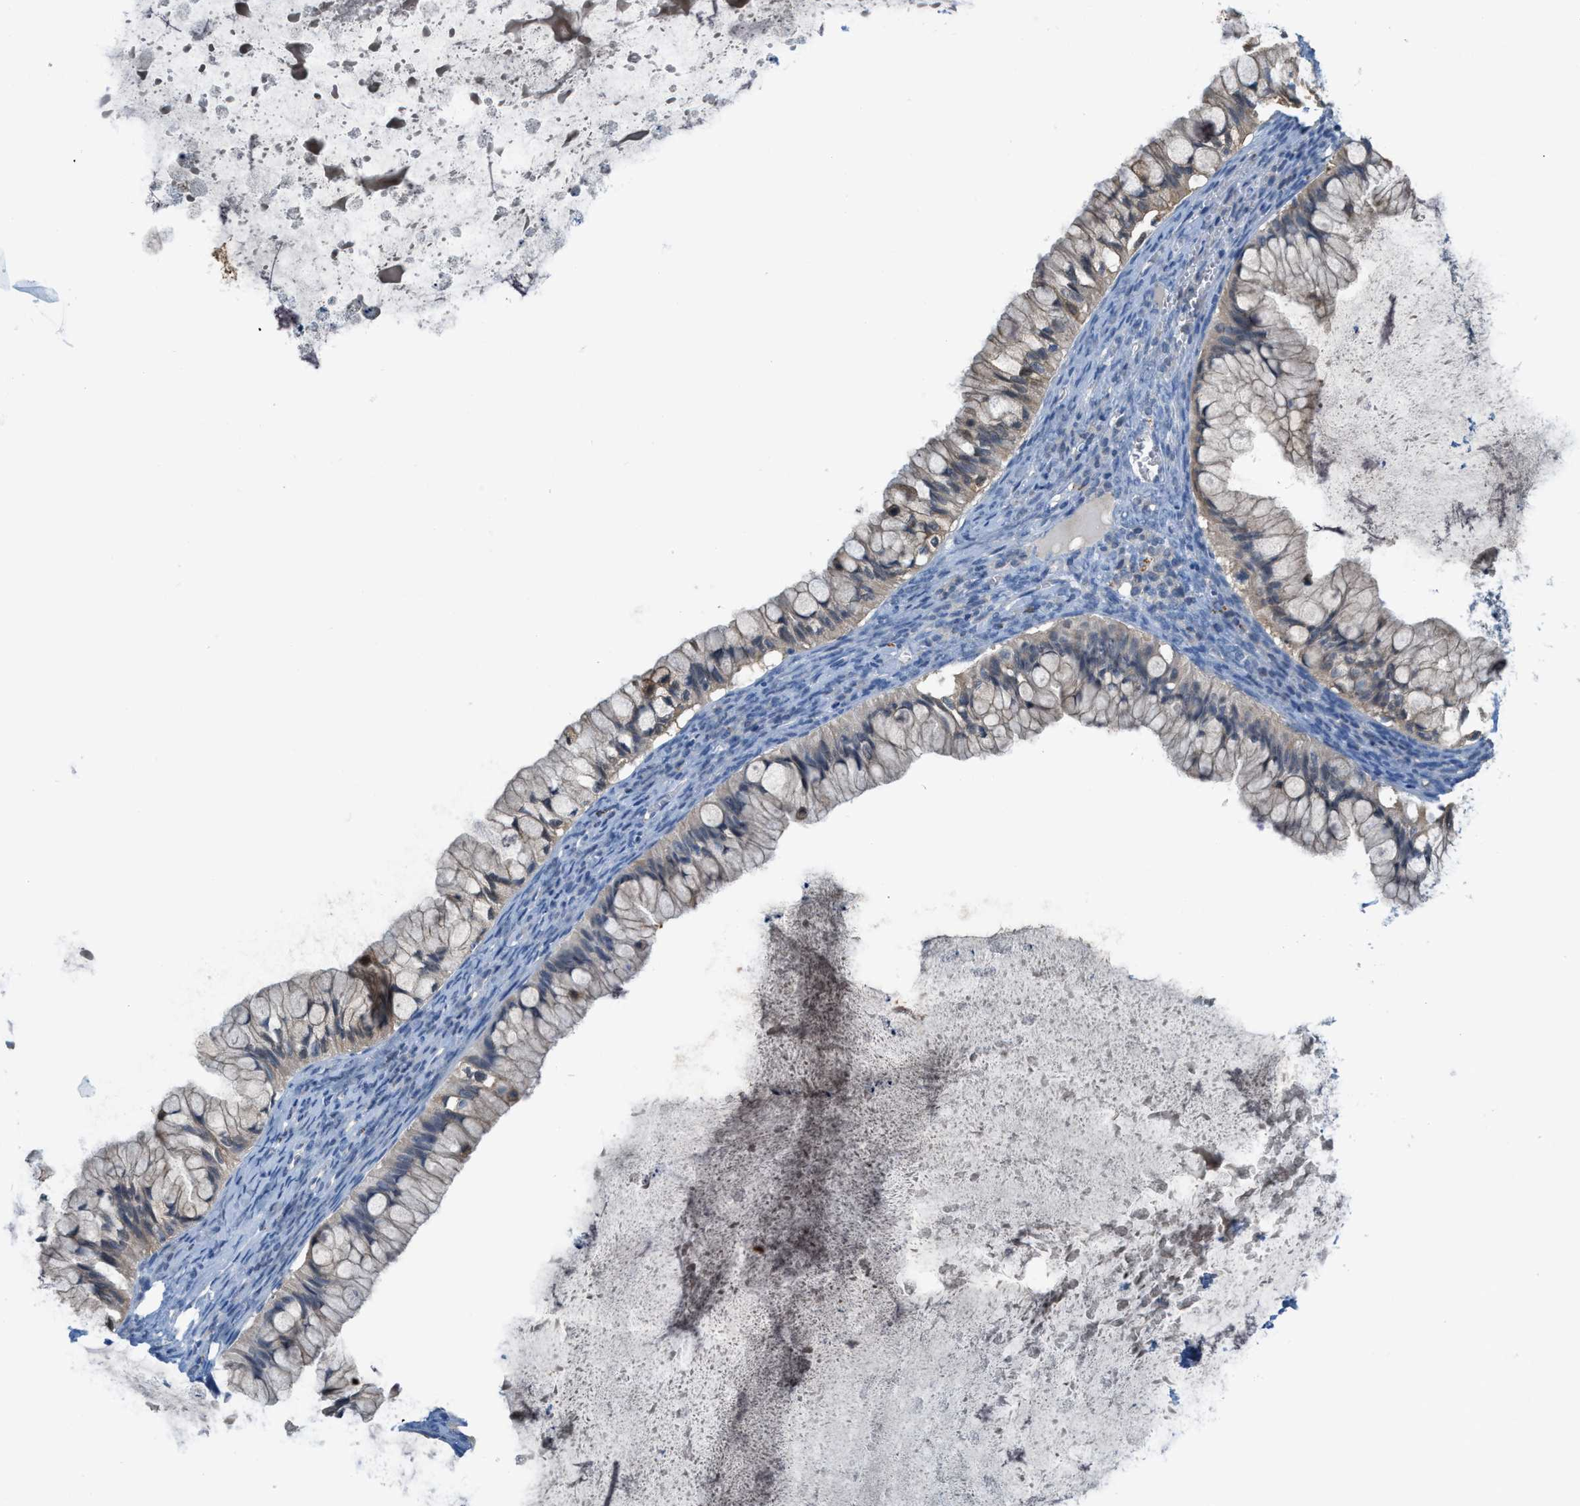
{"staining": {"intensity": "weak", "quantity": ">75%", "location": "cytoplasmic/membranous"}, "tissue": "ovarian cancer", "cell_type": "Tumor cells", "image_type": "cancer", "snomed": [{"axis": "morphology", "description": "Cystadenocarcinoma, mucinous, NOS"}, {"axis": "topography", "description": "Ovary"}], "caption": "An image showing weak cytoplasmic/membranous positivity in about >75% of tumor cells in ovarian mucinous cystadenocarcinoma, as visualized by brown immunohistochemical staining.", "gene": "CSTB", "patient": {"sex": "female", "age": 57}}